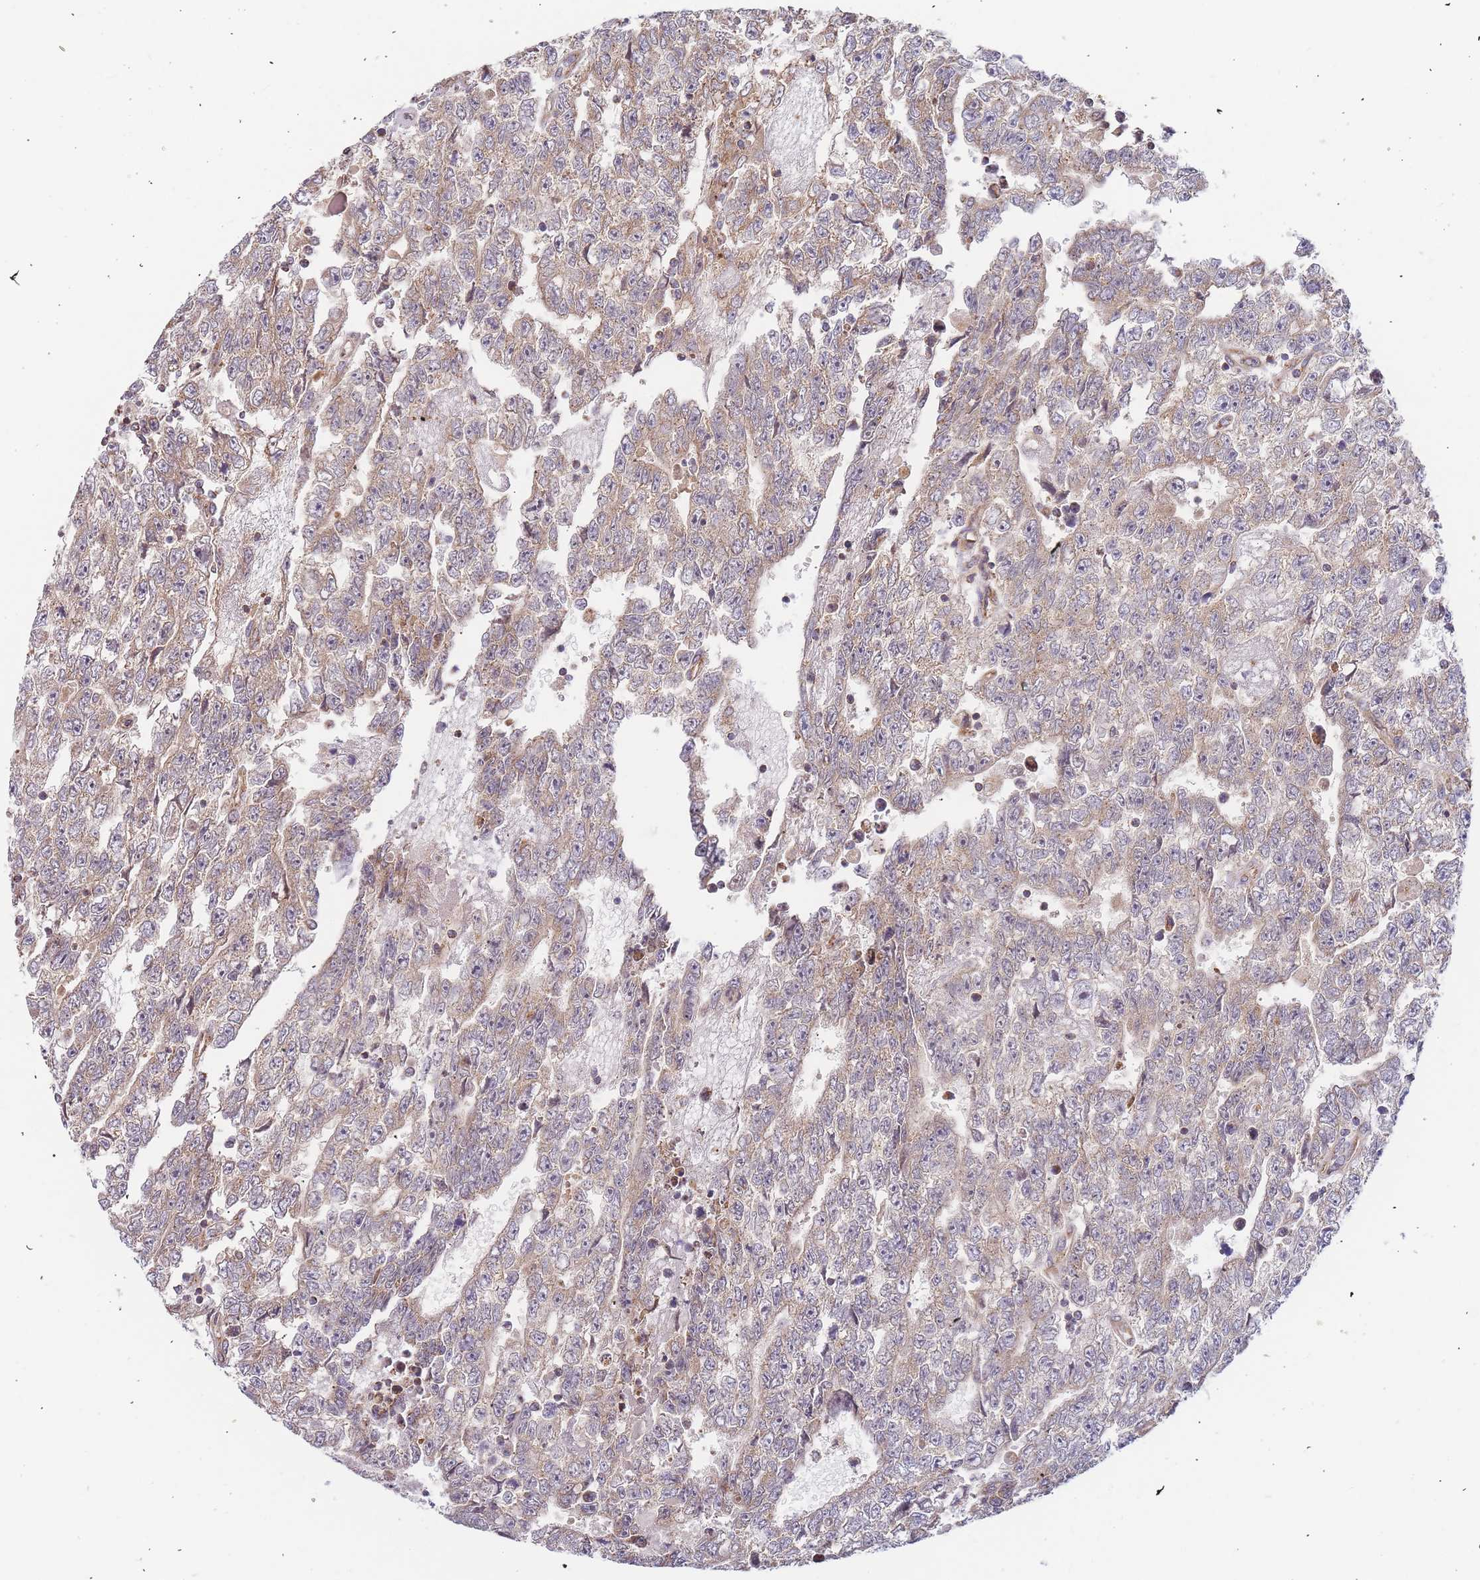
{"staining": {"intensity": "weak", "quantity": ">75%", "location": "cytoplasmic/membranous"}, "tissue": "testis cancer", "cell_type": "Tumor cells", "image_type": "cancer", "snomed": [{"axis": "morphology", "description": "Carcinoma, Embryonal, NOS"}, {"axis": "topography", "description": "Testis"}], "caption": "IHC (DAB (3,3'-diaminobenzidine)) staining of embryonal carcinoma (testis) reveals weak cytoplasmic/membranous protein staining in approximately >75% of tumor cells. The staining was performed using DAB (3,3'-diaminobenzidine) to visualize the protein expression in brown, while the nuclei were stained in blue with hematoxylin (Magnification: 20x).", "gene": "ADCY9", "patient": {"sex": "male", "age": 25}}